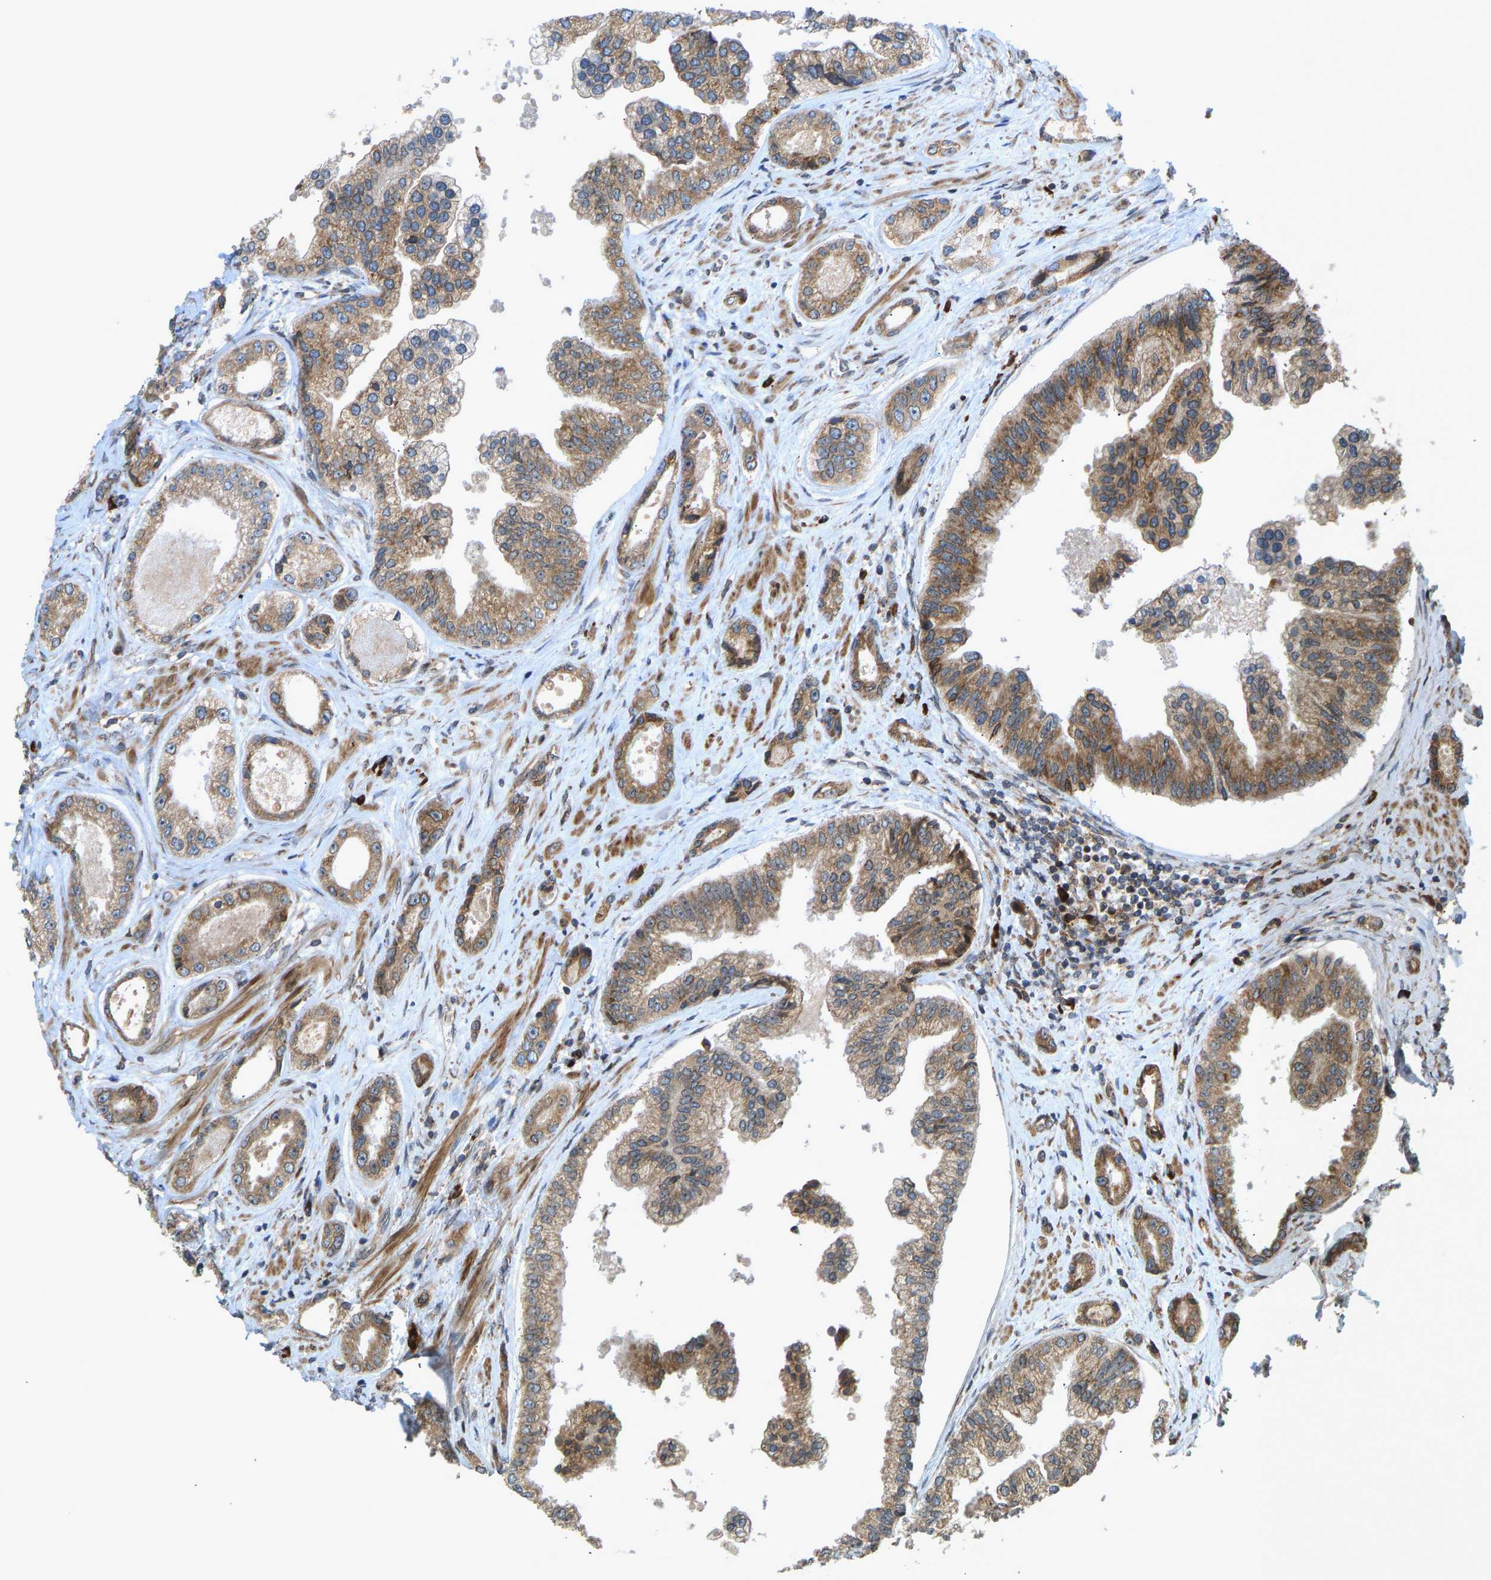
{"staining": {"intensity": "moderate", "quantity": ">75%", "location": "cytoplasmic/membranous"}, "tissue": "prostate cancer", "cell_type": "Tumor cells", "image_type": "cancer", "snomed": [{"axis": "morphology", "description": "Adenocarcinoma, High grade"}, {"axis": "topography", "description": "Prostate"}], "caption": "An IHC micrograph of tumor tissue is shown. Protein staining in brown shows moderate cytoplasmic/membranous positivity in prostate cancer (high-grade adenocarcinoma) within tumor cells. Using DAB (brown) and hematoxylin (blue) stains, captured at high magnification using brightfield microscopy.", "gene": "RPN2", "patient": {"sex": "male", "age": 61}}